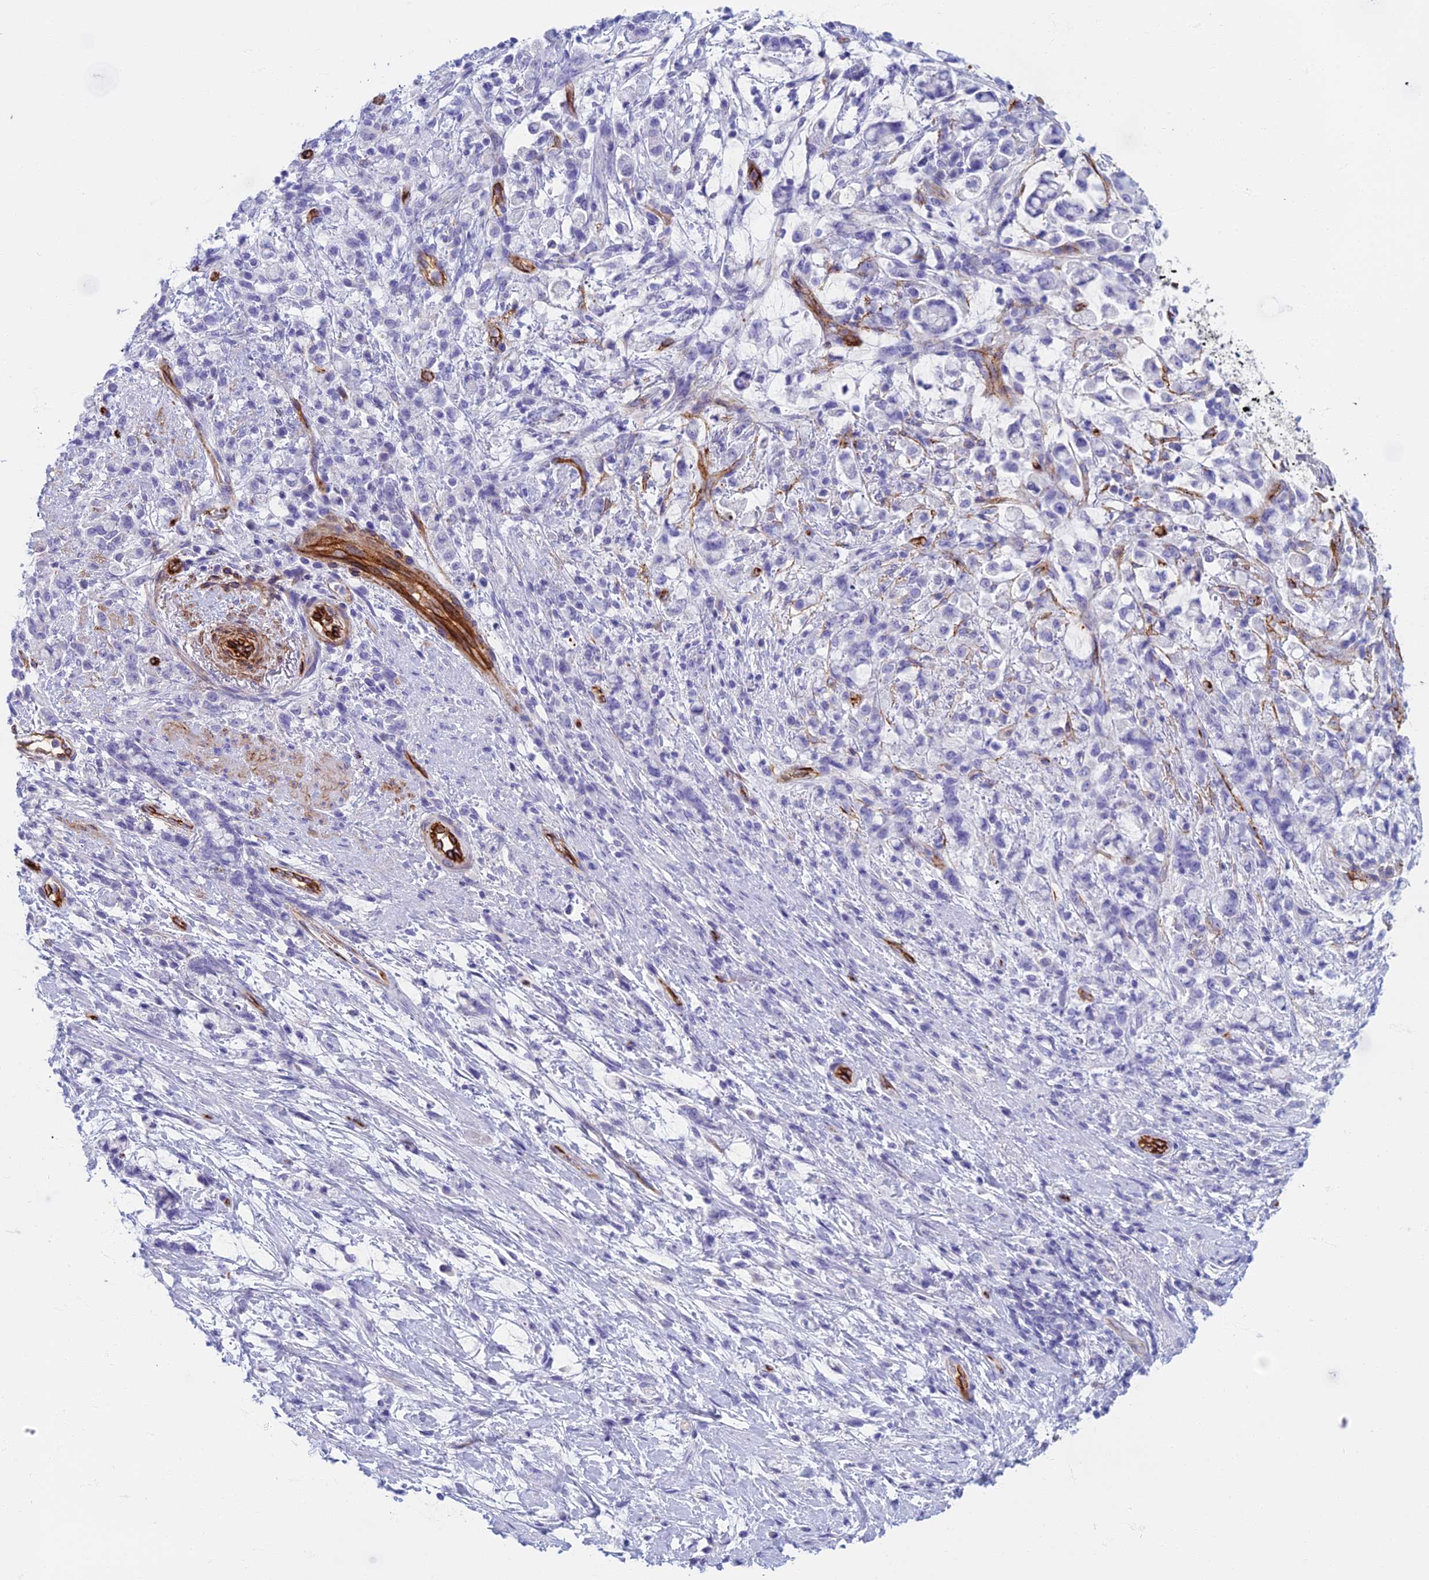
{"staining": {"intensity": "negative", "quantity": "none", "location": "none"}, "tissue": "stomach cancer", "cell_type": "Tumor cells", "image_type": "cancer", "snomed": [{"axis": "morphology", "description": "Adenocarcinoma, NOS"}, {"axis": "topography", "description": "Stomach"}], "caption": "This is an immunohistochemistry (IHC) image of stomach adenocarcinoma. There is no expression in tumor cells.", "gene": "ETFRF1", "patient": {"sex": "female", "age": 60}}